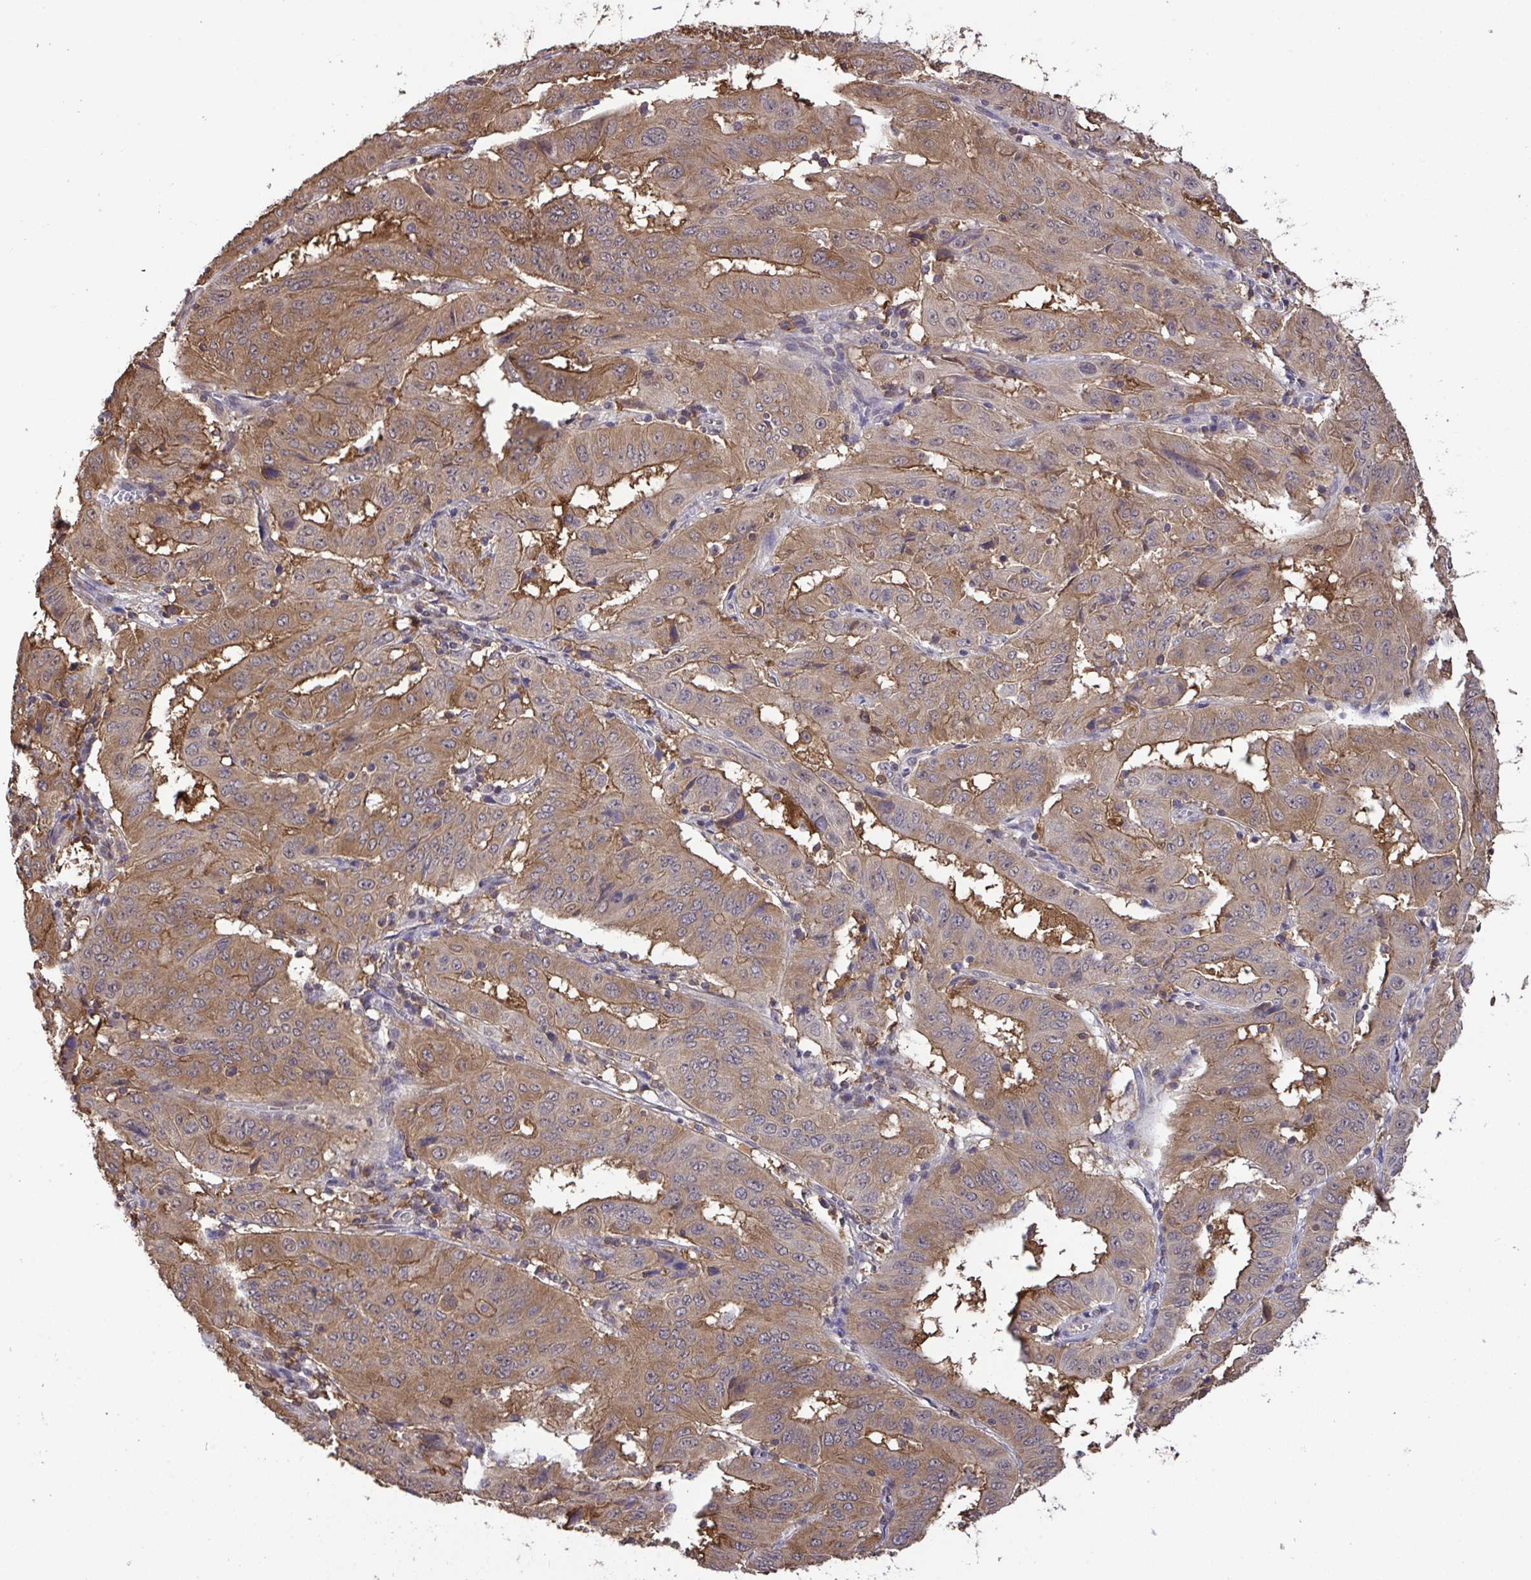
{"staining": {"intensity": "moderate", "quantity": ">75%", "location": "cytoplasmic/membranous"}, "tissue": "pancreatic cancer", "cell_type": "Tumor cells", "image_type": "cancer", "snomed": [{"axis": "morphology", "description": "Adenocarcinoma, NOS"}, {"axis": "topography", "description": "Pancreas"}], "caption": "A high-resolution photomicrograph shows immunohistochemistry (IHC) staining of pancreatic cancer, which displays moderate cytoplasmic/membranous positivity in approximately >75% of tumor cells.", "gene": "C12orf57", "patient": {"sex": "male", "age": 63}}